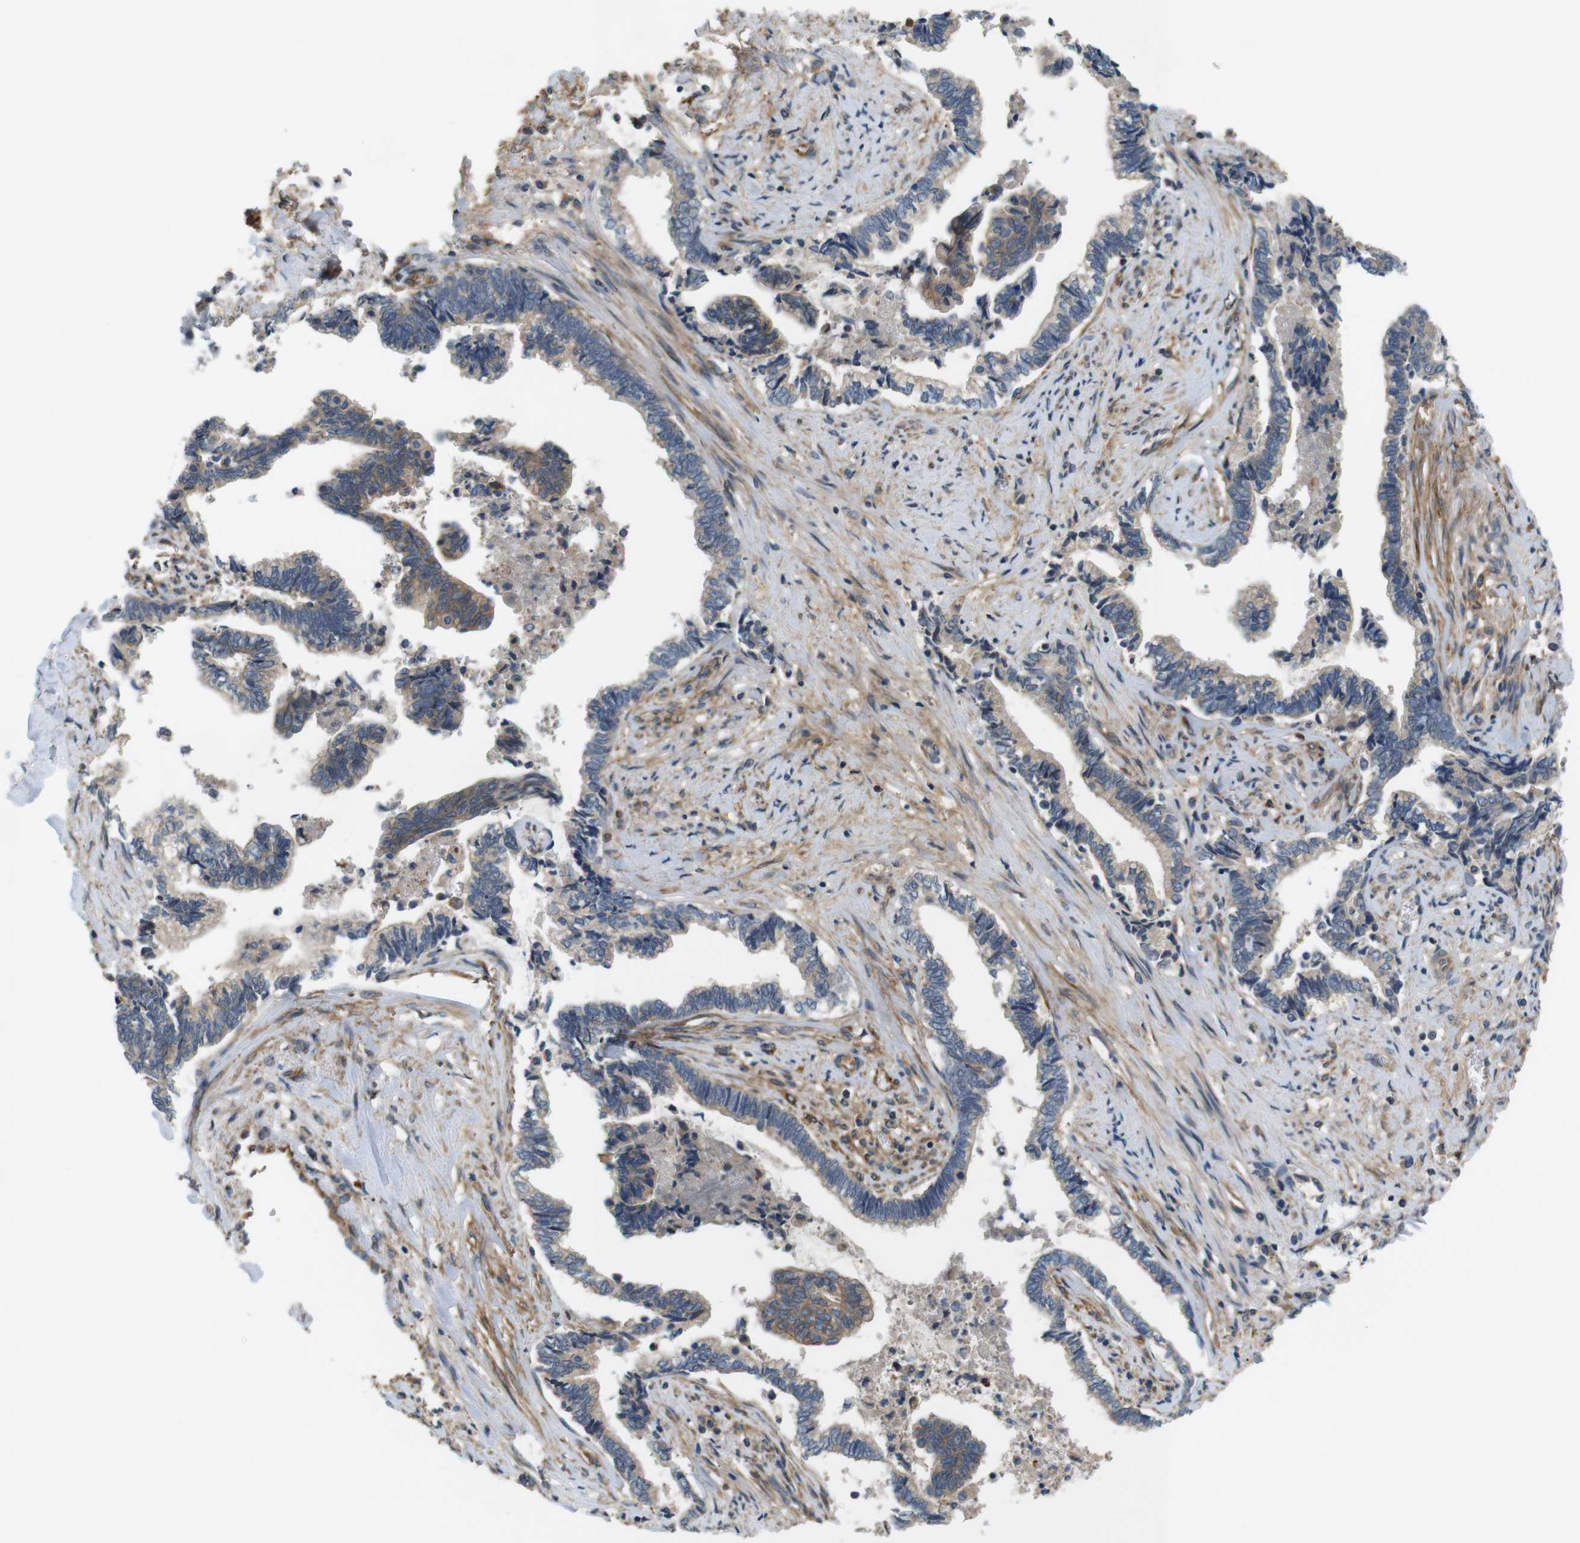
{"staining": {"intensity": "weak", "quantity": ">75%", "location": "cytoplasmic/membranous"}, "tissue": "liver cancer", "cell_type": "Tumor cells", "image_type": "cancer", "snomed": [{"axis": "morphology", "description": "Cholangiocarcinoma"}, {"axis": "topography", "description": "Liver"}], "caption": "A brown stain labels weak cytoplasmic/membranous positivity of a protein in liver cholangiocarcinoma tumor cells. (Brightfield microscopy of DAB IHC at high magnification).", "gene": "BVES", "patient": {"sex": "male", "age": 57}}